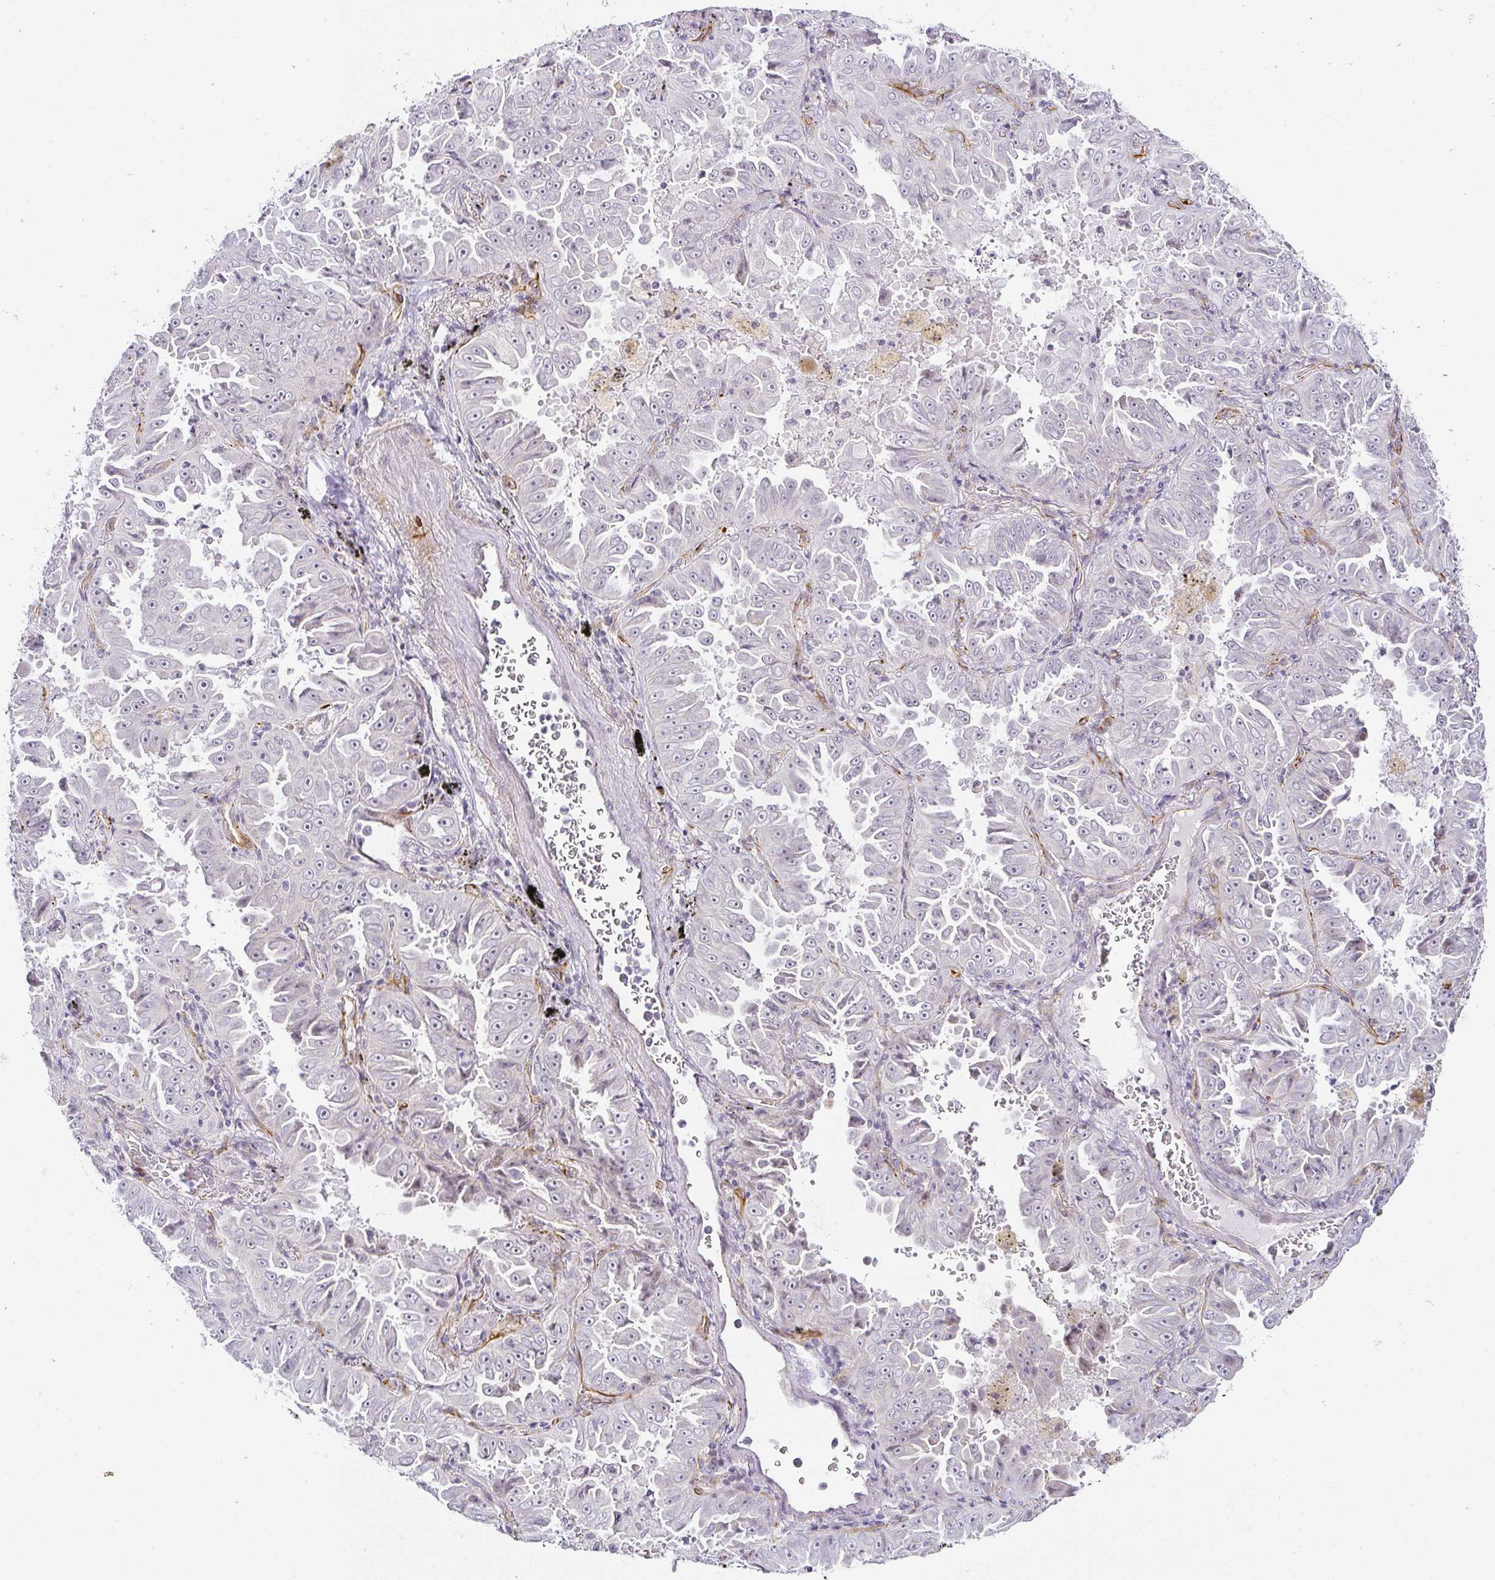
{"staining": {"intensity": "negative", "quantity": "none", "location": "none"}, "tissue": "lung cancer", "cell_type": "Tumor cells", "image_type": "cancer", "snomed": [{"axis": "morphology", "description": "Adenocarcinoma, NOS"}, {"axis": "topography", "description": "Lung"}], "caption": "Lung cancer was stained to show a protein in brown. There is no significant positivity in tumor cells.", "gene": "ACAN", "patient": {"sex": "female", "age": 52}}